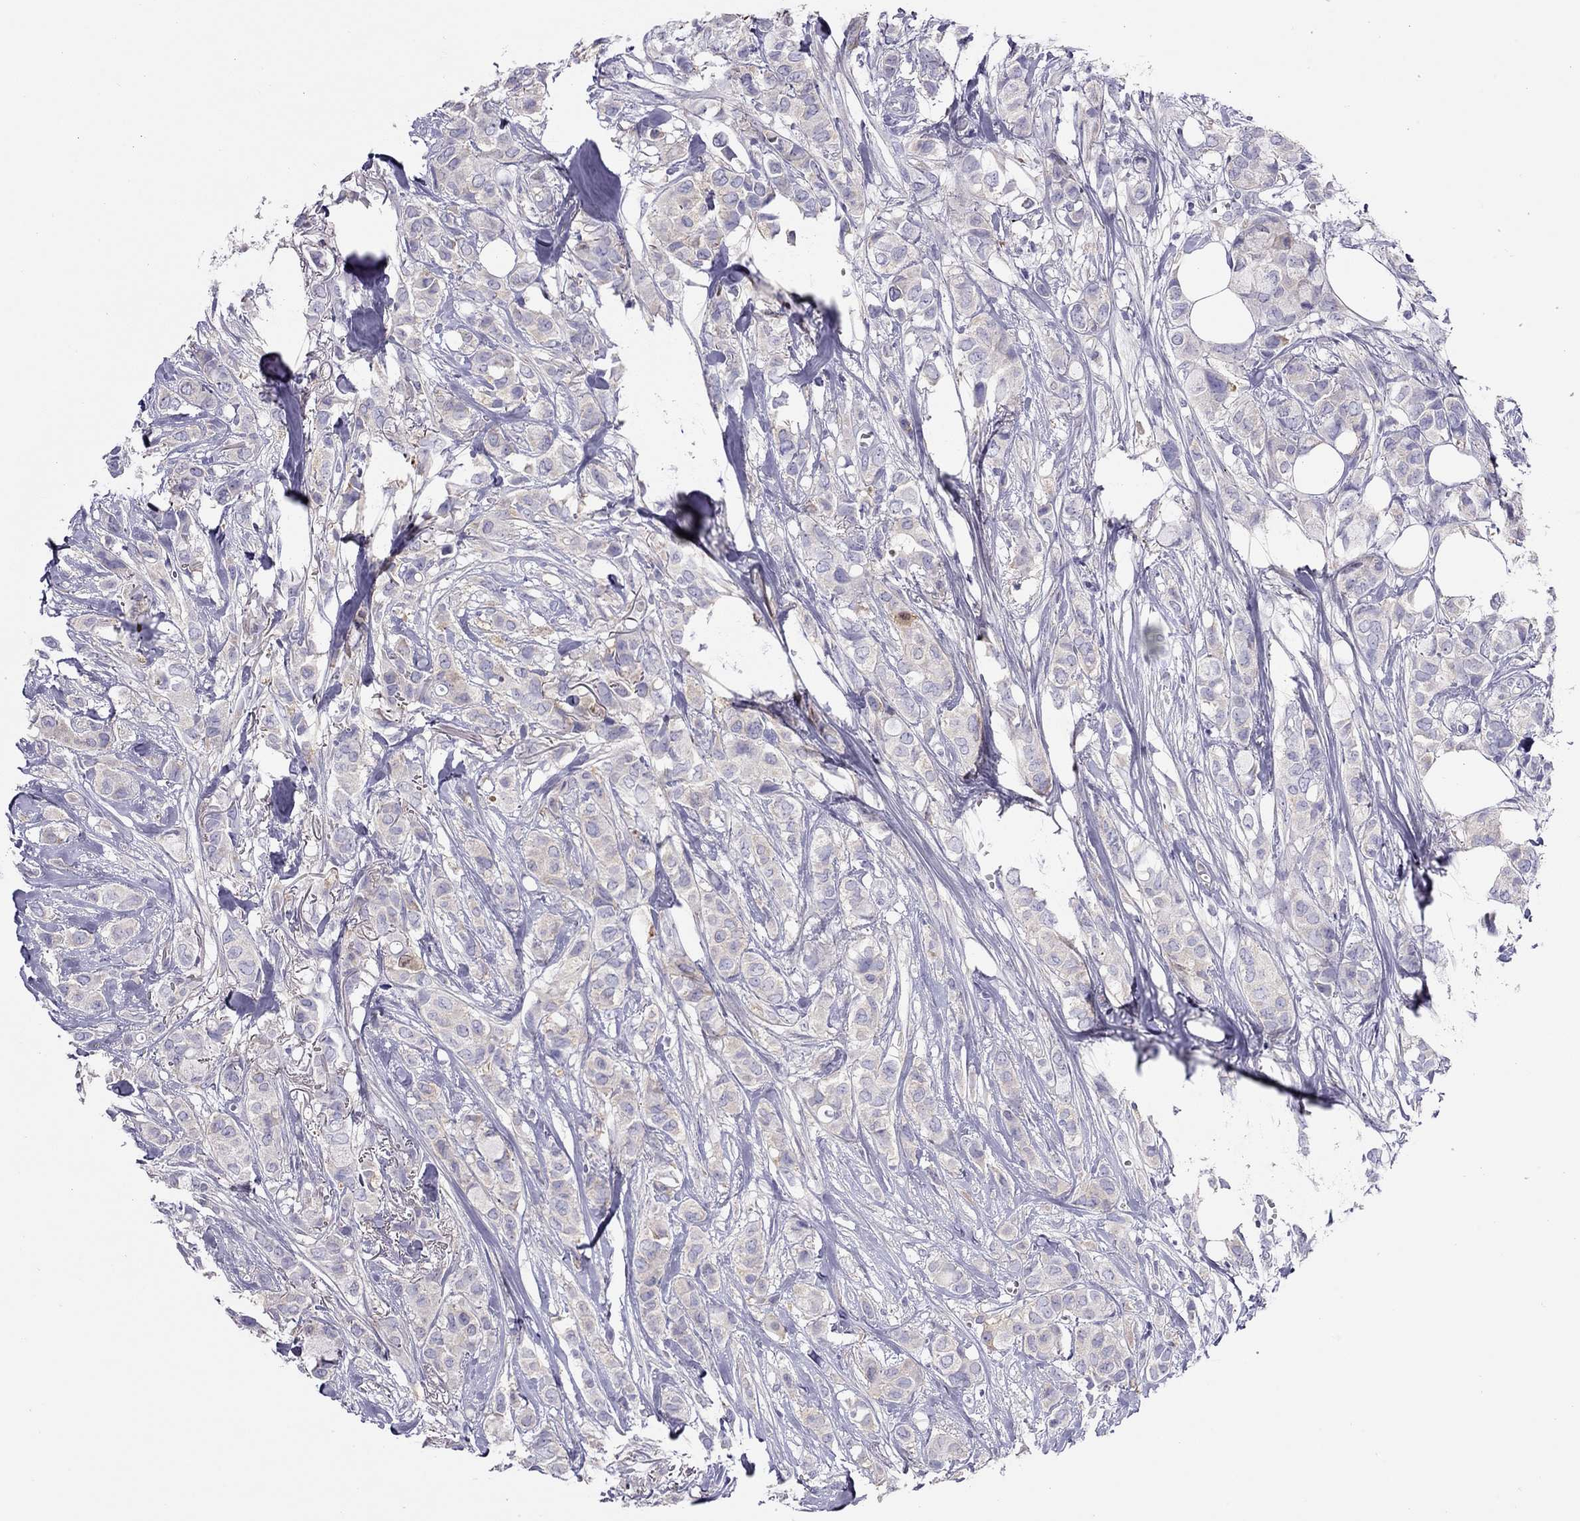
{"staining": {"intensity": "negative", "quantity": "none", "location": "none"}, "tissue": "breast cancer", "cell_type": "Tumor cells", "image_type": "cancer", "snomed": [{"axis": "morphology", "description": "Duct carcinoma"}, {"axis": "topography", "description": "Breast"}], "caption": "Immunohistochemistry of intraductal carcinoma (breast) shows no expression in tumor cells. (Stains: DAB (3,3'-diaminobenzidine) immunohistochemistry with hematoxylin counter stain, Microscopy: brightfield microscopy at high magnification).", "gene": "ALOX15B", "patient": {"sex": "female", "age": 85}}